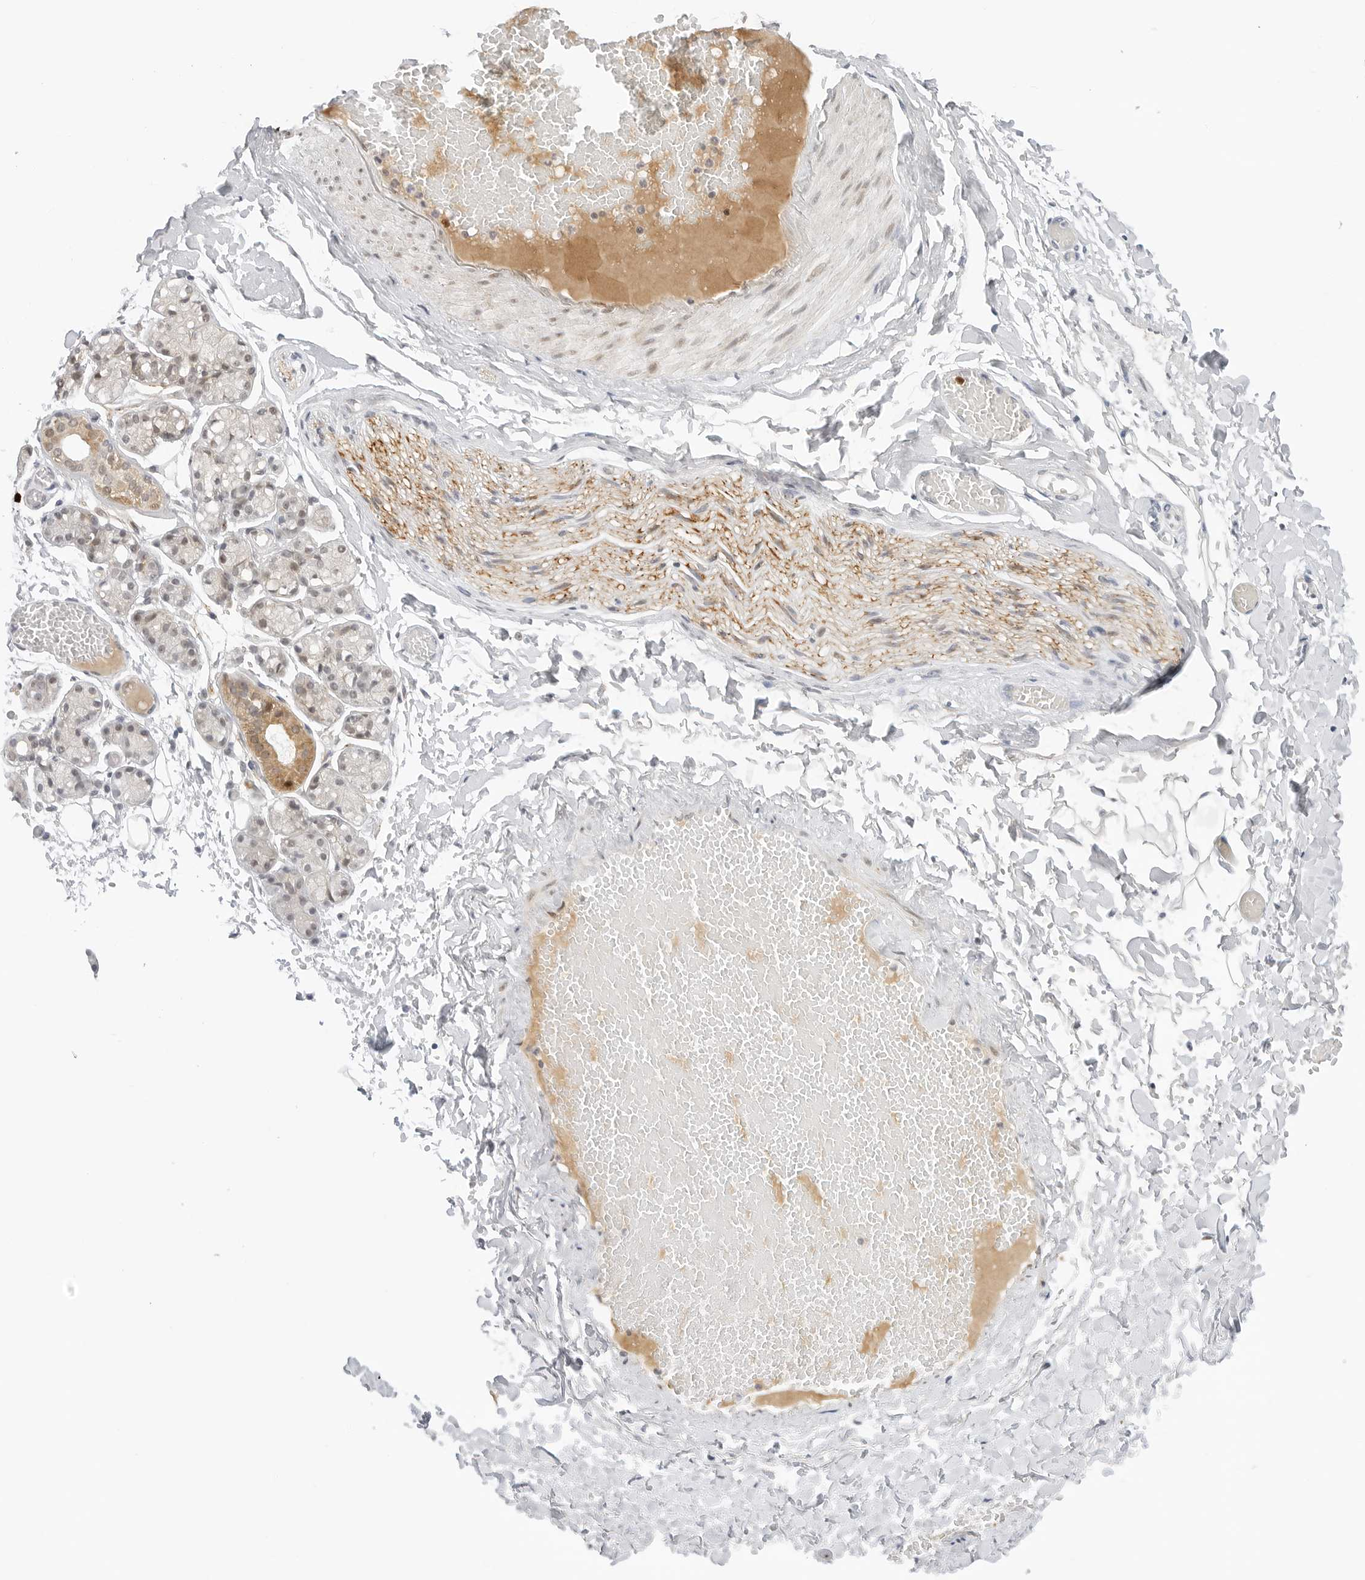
{"staining": {"intensity": "moderate", "quantity": "<25%", "location": "cytoplasmic/membranous"}, "tissue": "salivary gland", "cell_type": "Glandular cells", "image_type": "normal", "snomed": [{"axis": "morphology", "description": "Normal tissue, NOS"}, {"axis": "topography", "description": "Salivary gland"}], "caption": "Immunohistochemical staining of normal salivary gland exhibits <25% levels of moderate cytoplasmic/membranous protein staining in about <25% of glandular cells. (Brightfield microscopy of DAB IHC at high magnification).", "gene": "HIPK3", "patient": {"sex": "male", "age": 63}}